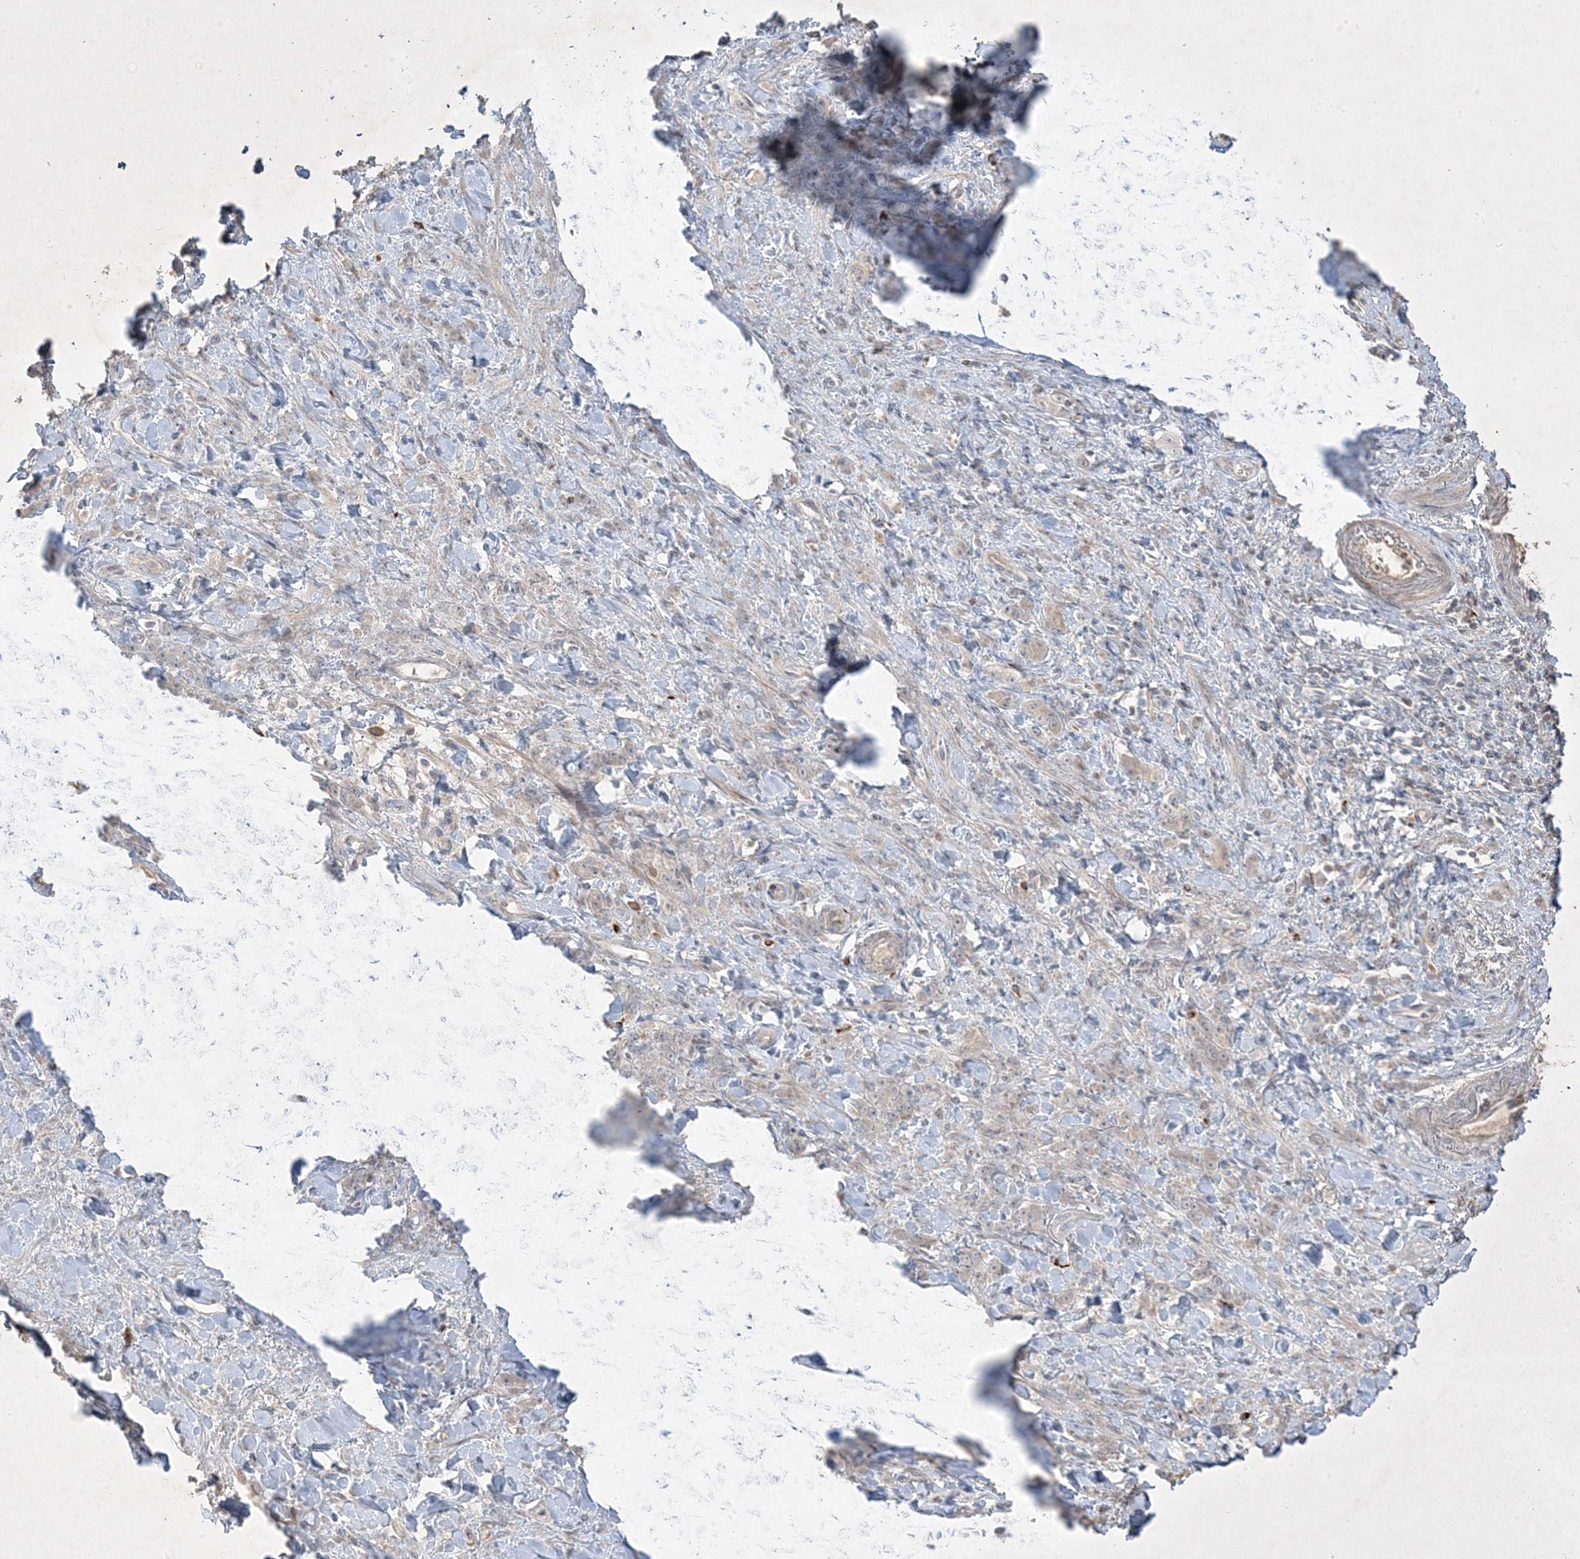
{"staining": {"intensity": "negative", "quantity": "none", "location": "none"}, "tissue": "stomach cancer", "cell_type": "Tumor cells", "image_type": "cancer", "snomed": [{"axis": "morphology", "description": "Normal tissue, NOS"}, {"axis": "morphology", "description": "Adenocarcinoma, NOS"}, {"axis": "topography", "description": "Stomach"}], "caption": "Immunohistochemical staining of stomach cancer (adenocarcinoma) demonstrates no significant staining in tumor cells.", "gene": "RGL4", "patient": {"sex": "male", "age": 82}}